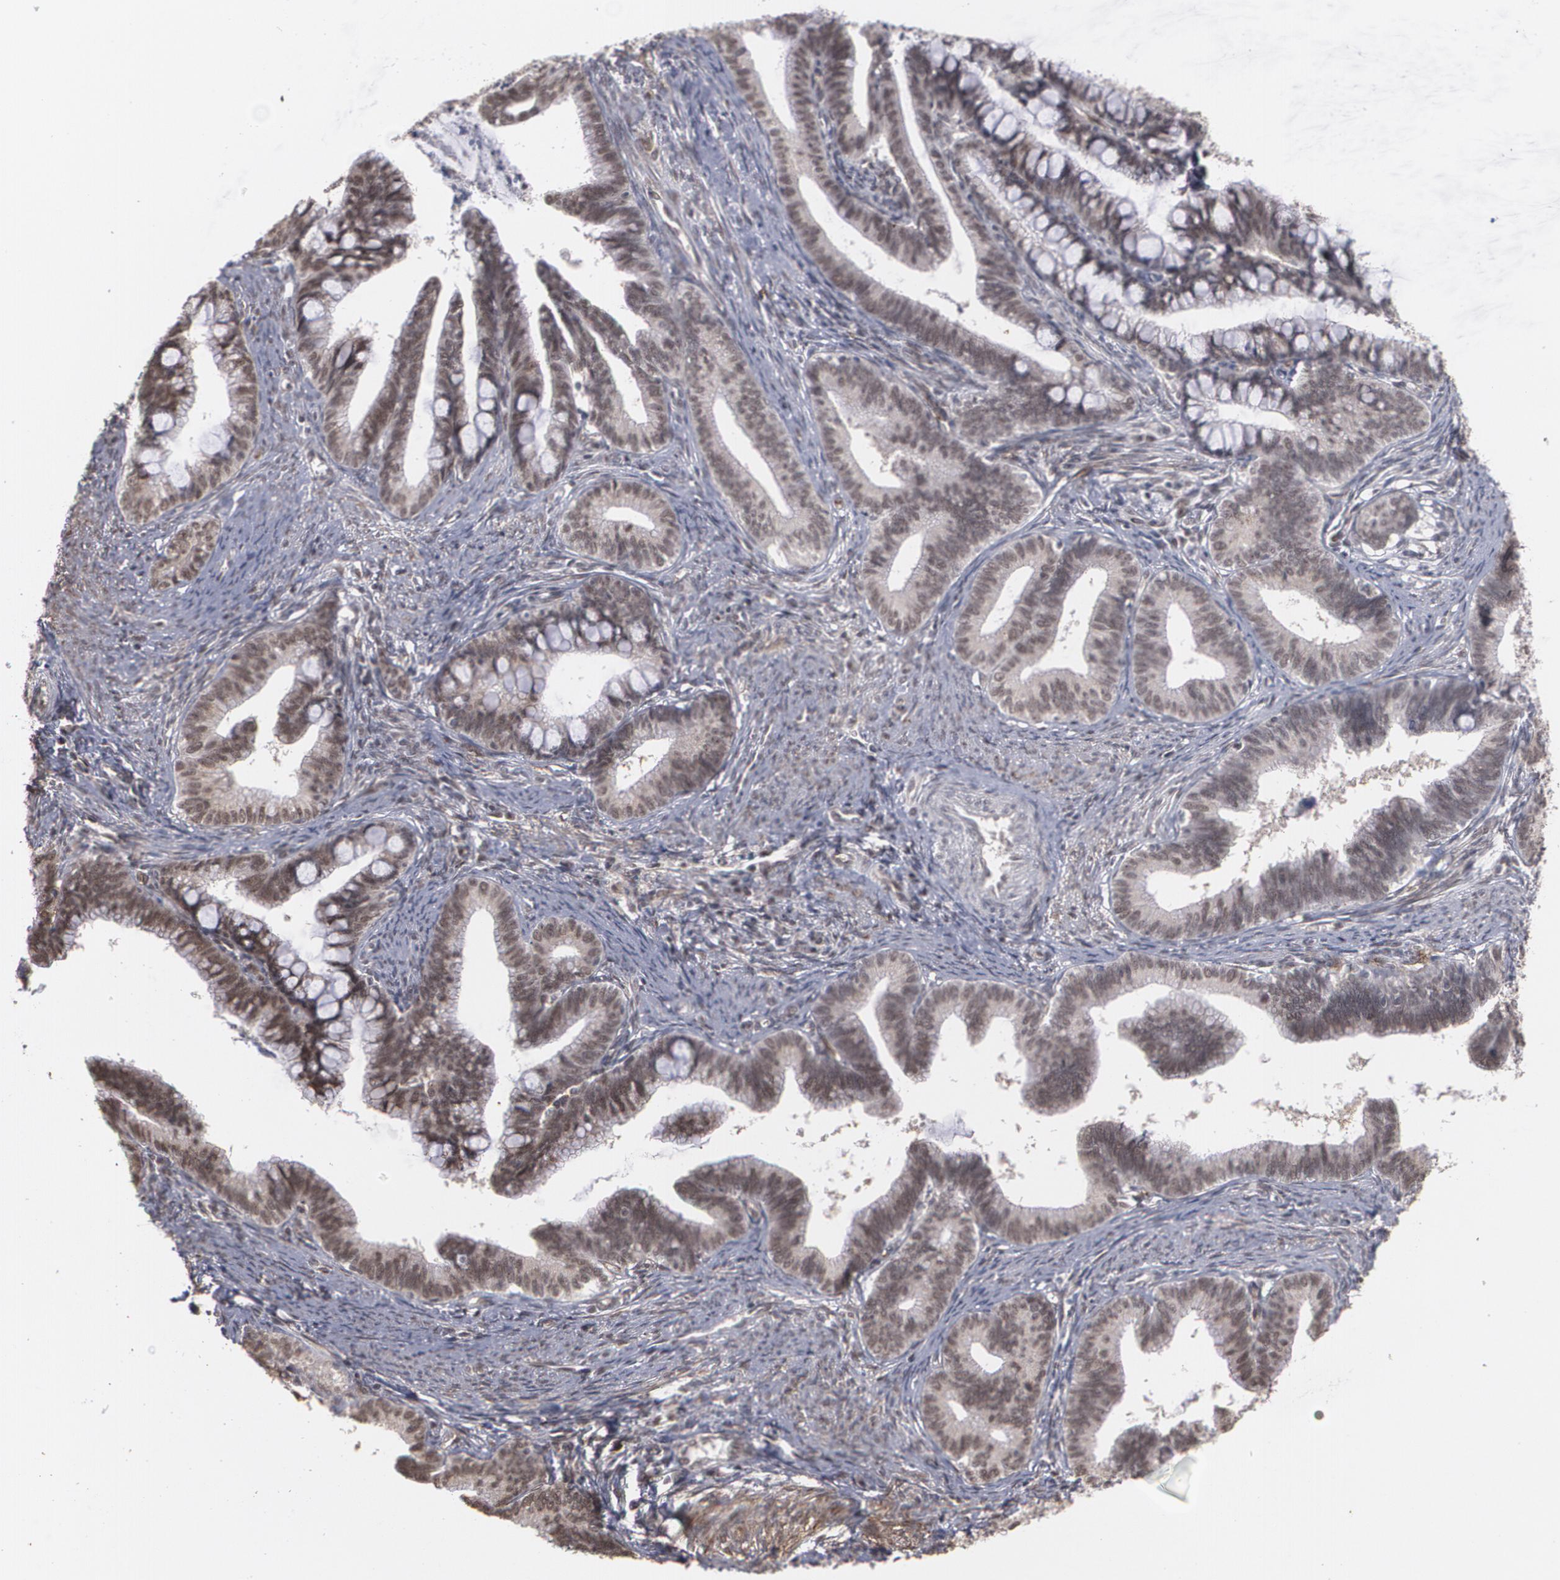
{"staining": {"intensity": "weak", "quantity": ">75%", "location": "cytoplasmic/membranous,nuclear"}, "tissue": "cervical cancer", "cell_type": "Tumor cells", "image_type": "cancer", "snomed": [{"axis": "morphology", "description": "Adenocarcinoma, NOS"}, {"axis": "topography", "description": "Cervix"}], "caption": "Immunohistochemical staining of human adenocarcinoma (cervical) demonstrates low levels of weak cytoplasmic/membranous and nuclear expression in approximately >75% of tumor cells.", "gene": "ZNF75A", "patient": {"sex": "female", "age": 36}}